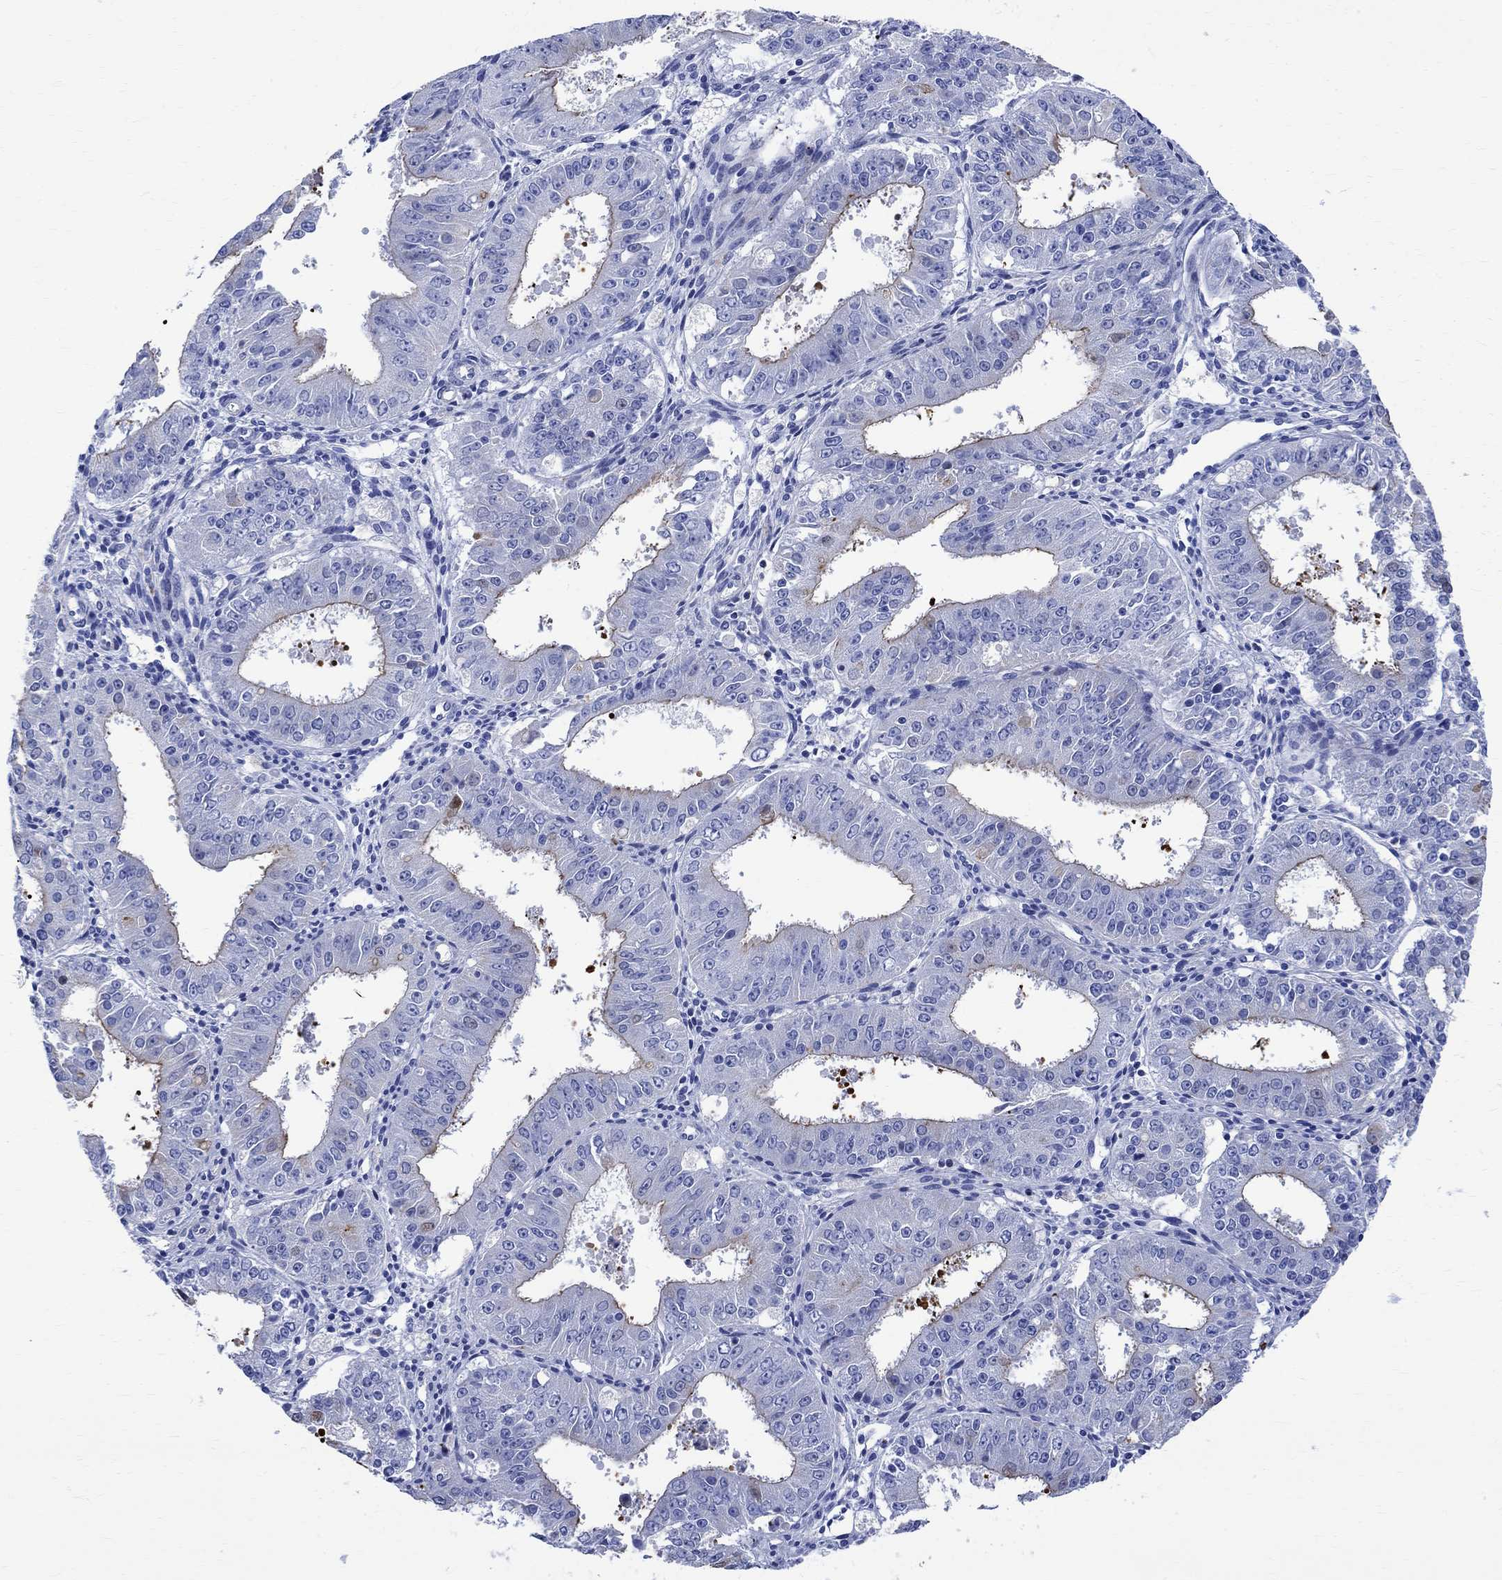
{"staining": {"intensity": "strong", "quantity": "<25%", "location": "cytoplasmic/membranous"}, "tissue": "ovarian cancer", "cell_type": "Tumor cells", "image_type": "cancer", "snomed": [{"axis": "morphology", "description": "Carcinoma, endometroid"}, {"axis": "topography", "description": "Ovary"}], "caption": "Immunohistochemical staining of human ovarian cancer (endometroid carcinoma) shows strong cytoplasmic/membranous protein expression in approximately <25% of tumor cells.", "gene": "PARVB", "patient": {"sex": "female", "age": 42}}